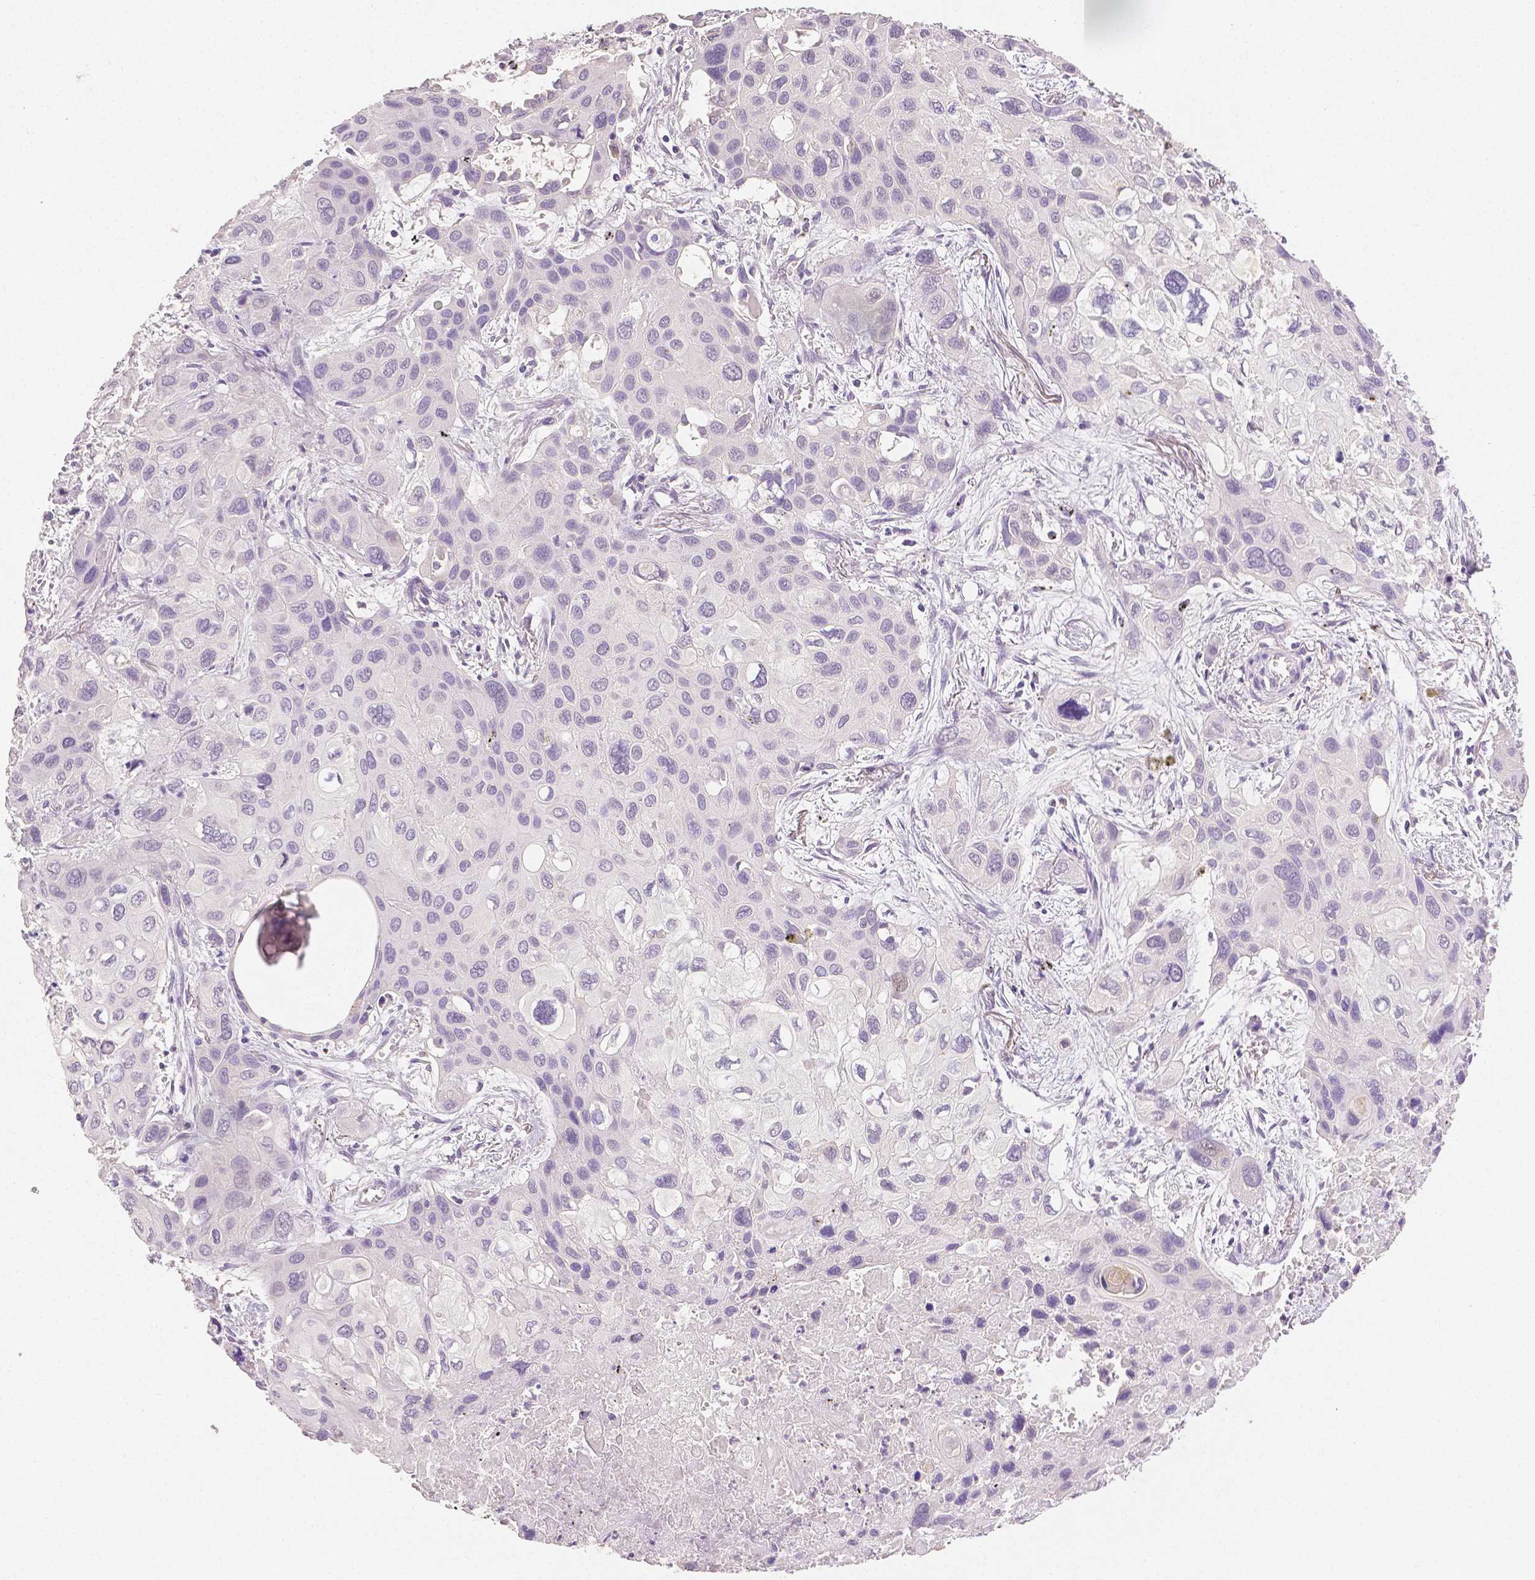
{"staining": {"intensity": "negative", "quantity": "none", "location": "none"}, "tissue": "lung cancer", "cell_type": "Tumor cells", "image_type": "cancer", "snomed": [{"axis": "morphology", "description": "Squamous cell carcinoma, NOS"}, {"axis": "morphology", "description": "Squamous cell carcinoma, metastatic, NOS"}, {"axis": "topography", "description": "Lung"}], "caption": "Photomicrograph shows no significant protein staining in tumor cells of lung cancer (squamous cell carcinoma).", "gene": "TGM1", "patient": {"sex": "male", "age": 59}}